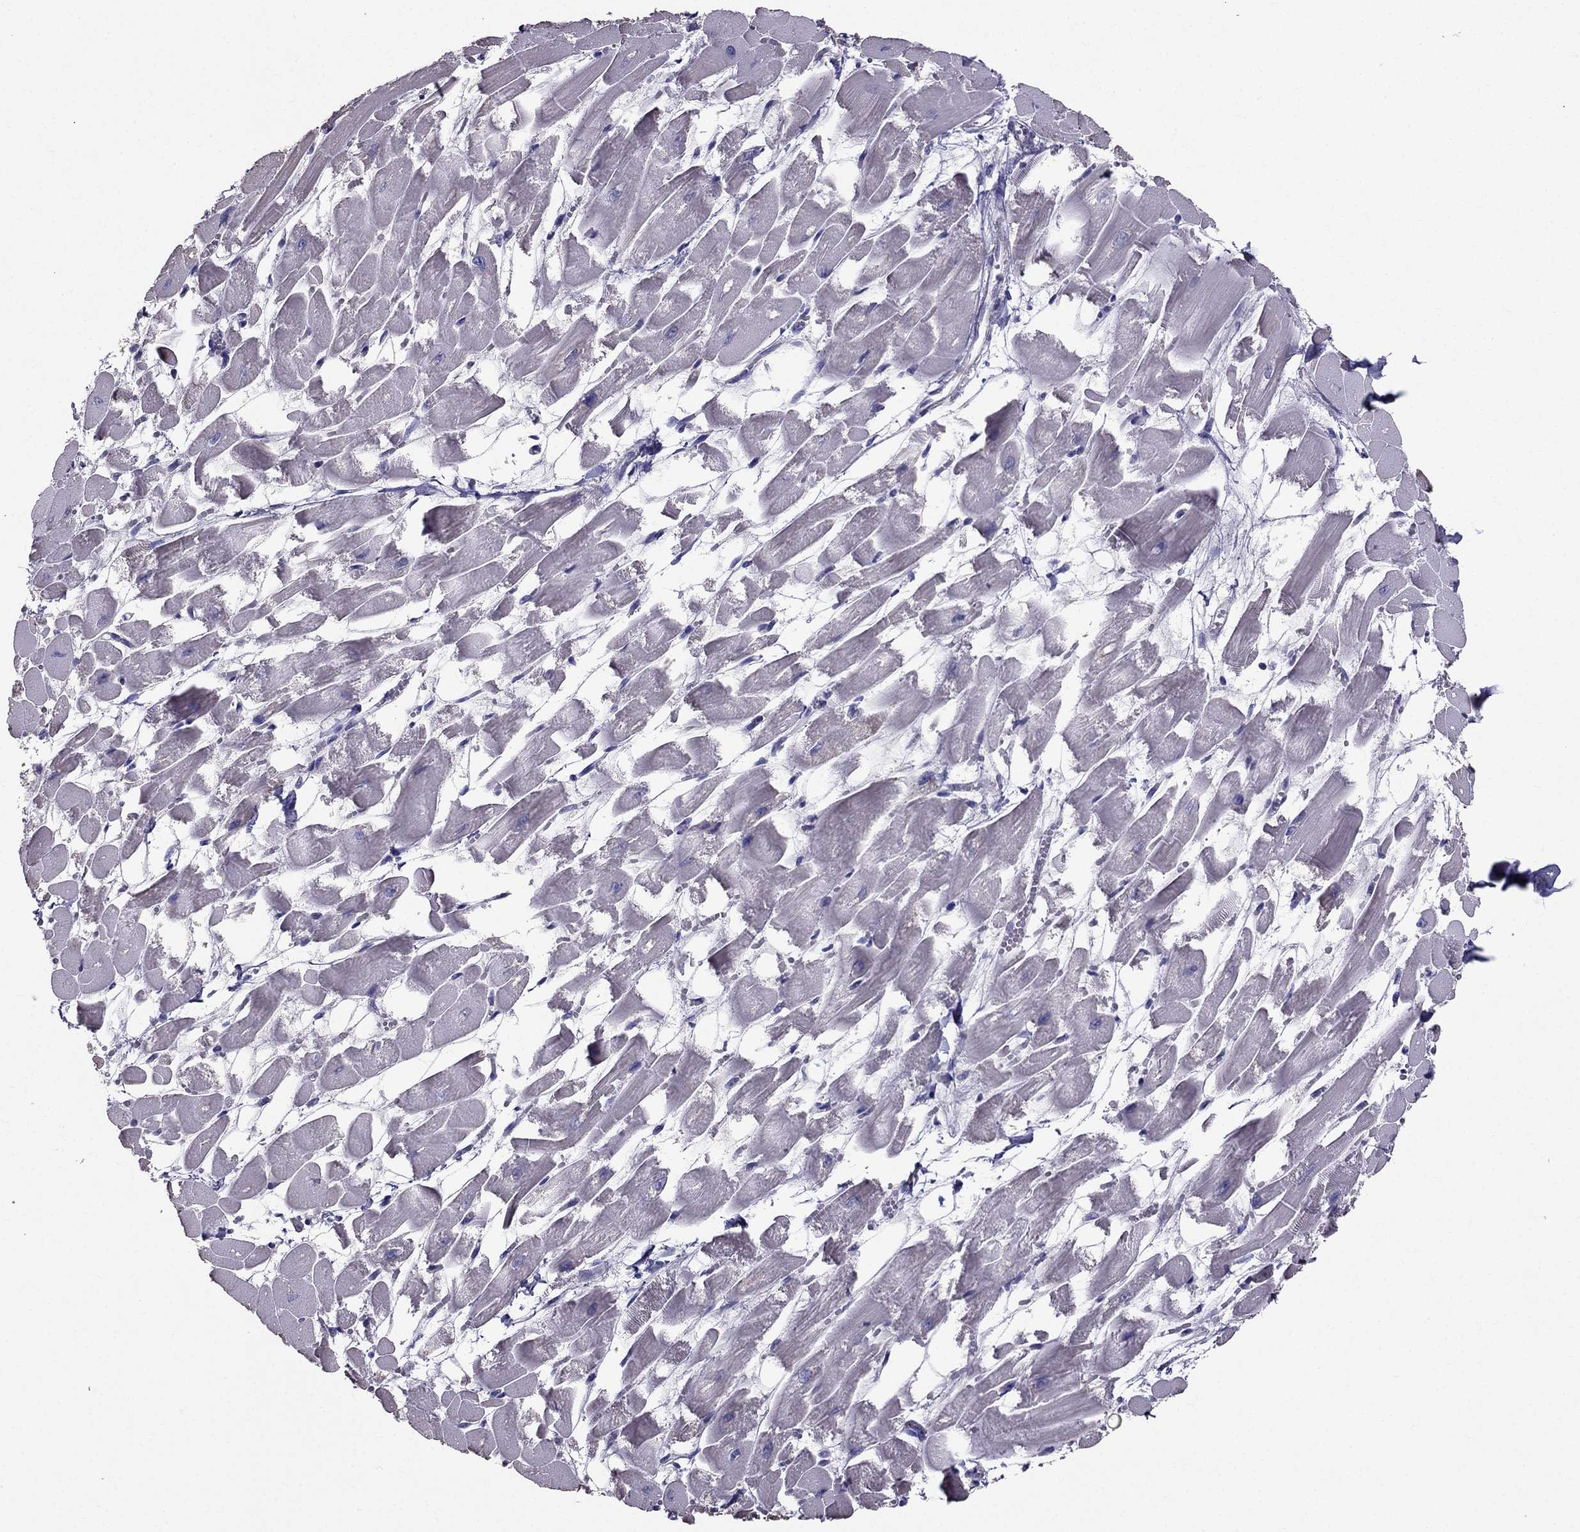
{"staining": {"intensity": "negative", "quantity": "none", "location": "none"}, "tissue": "heart muscle", "cell_type": "Cardiomyocytes", "image_type": "normal", "snomed": [{"axis": "morphology", "description": "Normal tissue, NOS"}, {"axis": "topography", "description": "Heart"}], "caption": "Immunohistochemistry of benign human heart muscle reveals no expression in cardiomyocytes. (DAB (3,3'-diaminobenzidine) IHC visualized using brightfield microscopy, high magnification).", "gene": "AAK1", "patient": {"sex": "female", "age": 52}}